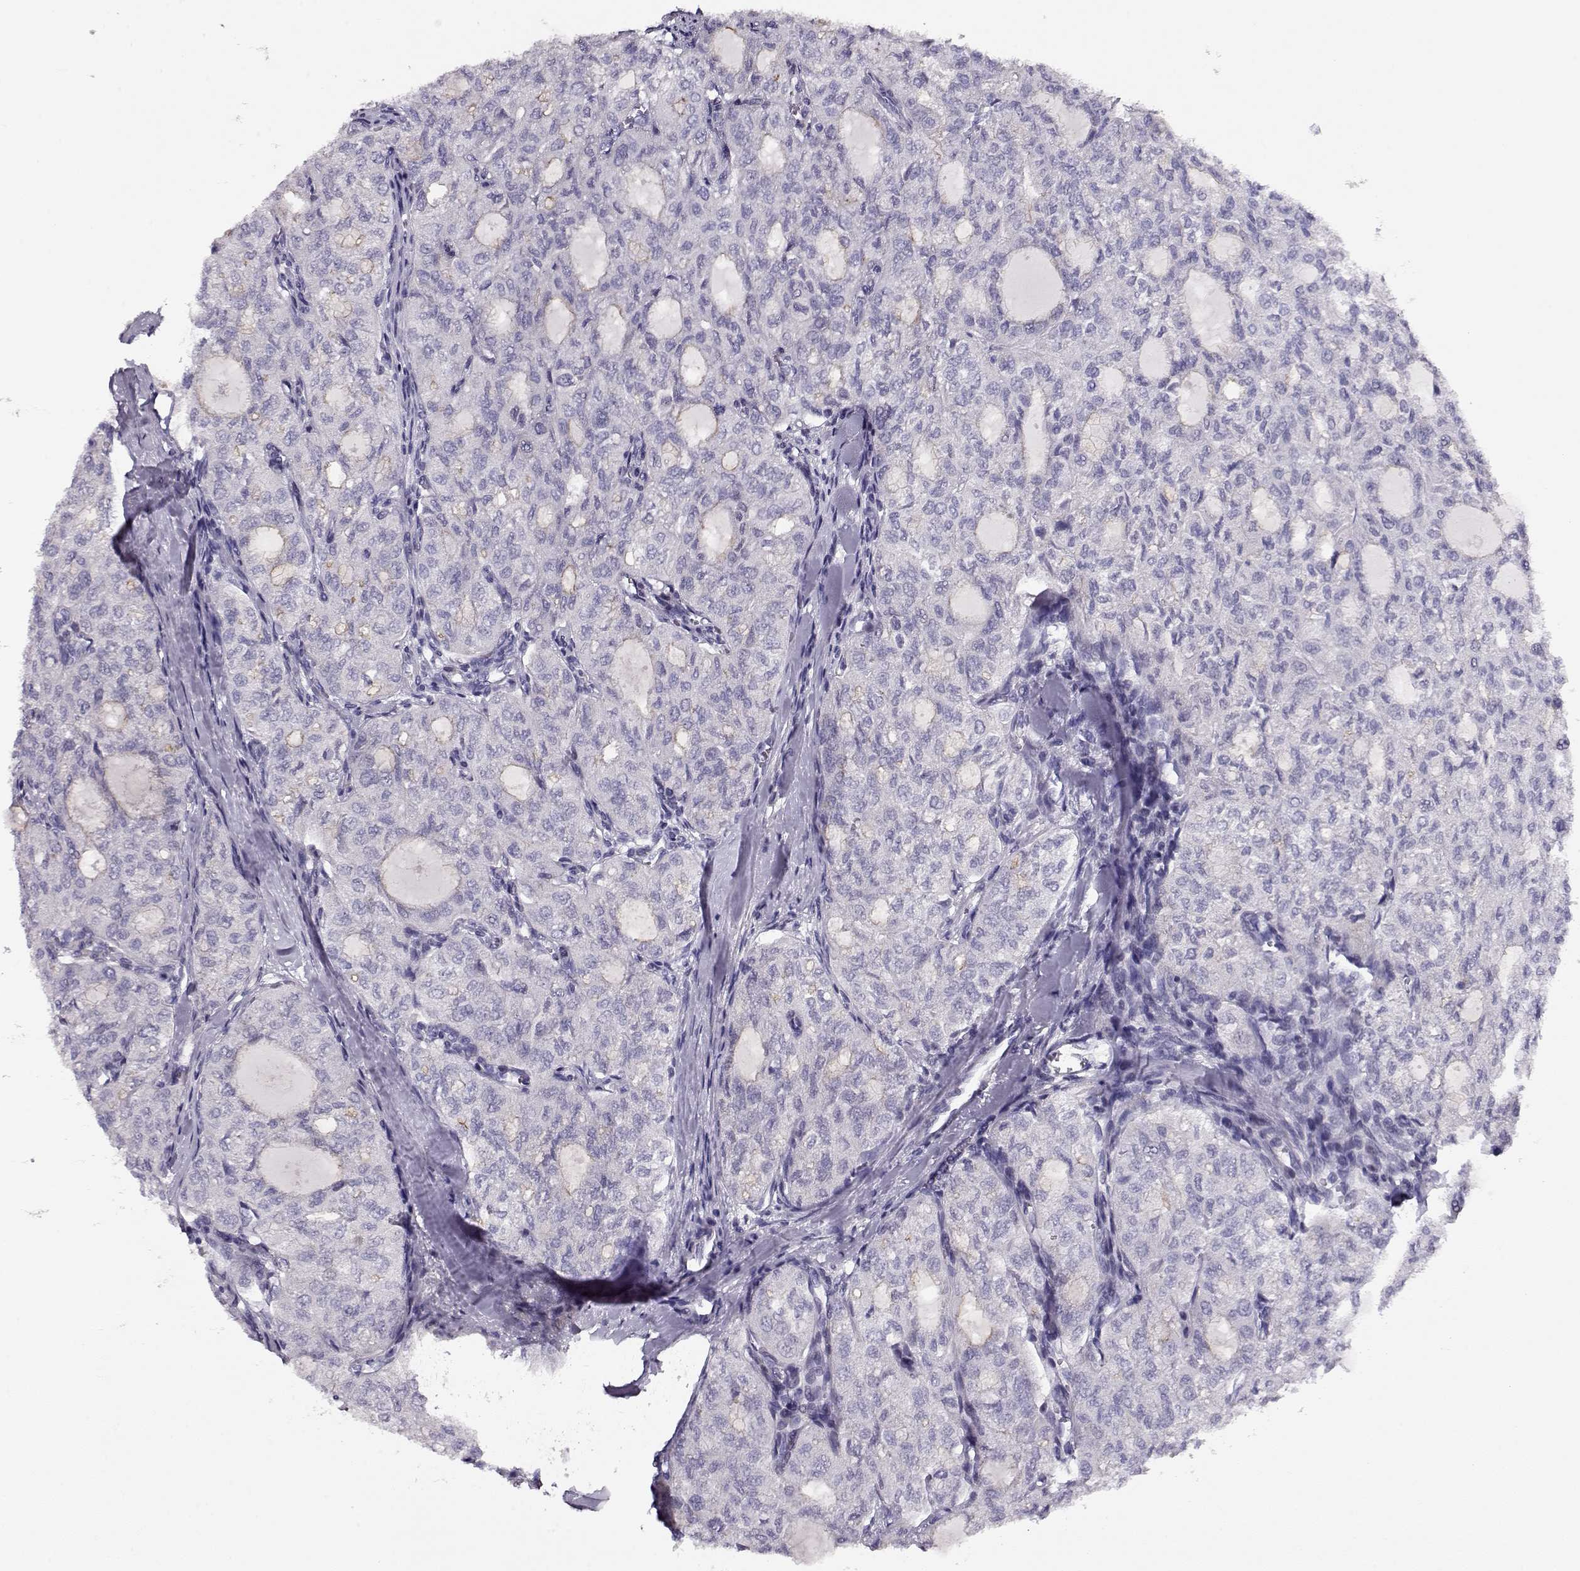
{"staining": {"intensity": "weak", "quantity": "<25%", "location": "cytoplasmic/membranous"}, "tissue": "thyroid cancer", "cell_type": "Tumor cells", "image_type": "cancer", "snomed": [{"axis": "morphology", "description": "Follicular adenoma carcinoma, NOS"}, {"axis": "topography", "description": "Thyroid gland"}], "caption": "Thyroid cancer stained for a protein using immunohistochemistry exhibits no expression tumor cells.", "gene": "CRX", "patient": {"sex": "male", "age": 75}}